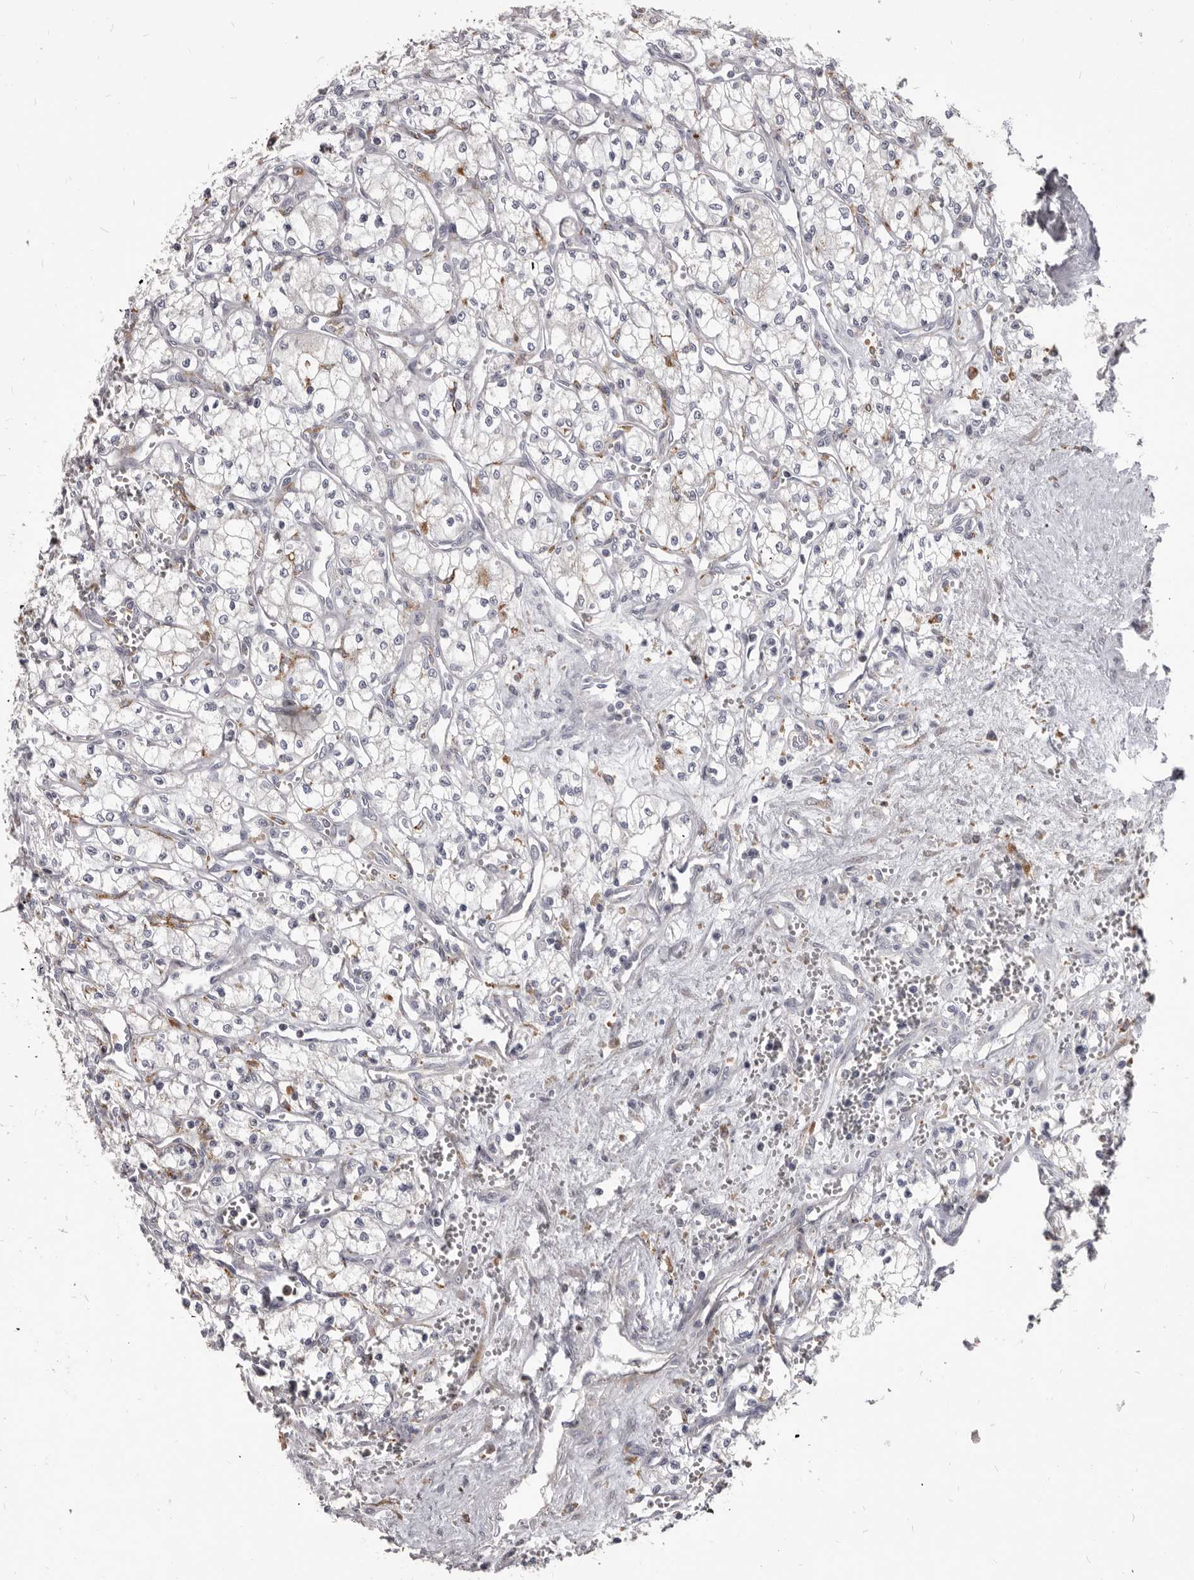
{"staining": {"intensity": "negative", "quantity": "none", "location": "none"}, "tissue": "renal cancer", "cell_type": "Tumor cells", "image_type": "cancer", "snomed": [{"axis": "morphology", "description": "Adenocarcinoma, NOS"}, {"axis": "topography", "description": "Kidney"}], "caption": "Tumor cells are negative for brown protein staining in renal adenocarcinoma.", "gene": "PI4K2A", "patient": {"sex": "male", "age": 59}}